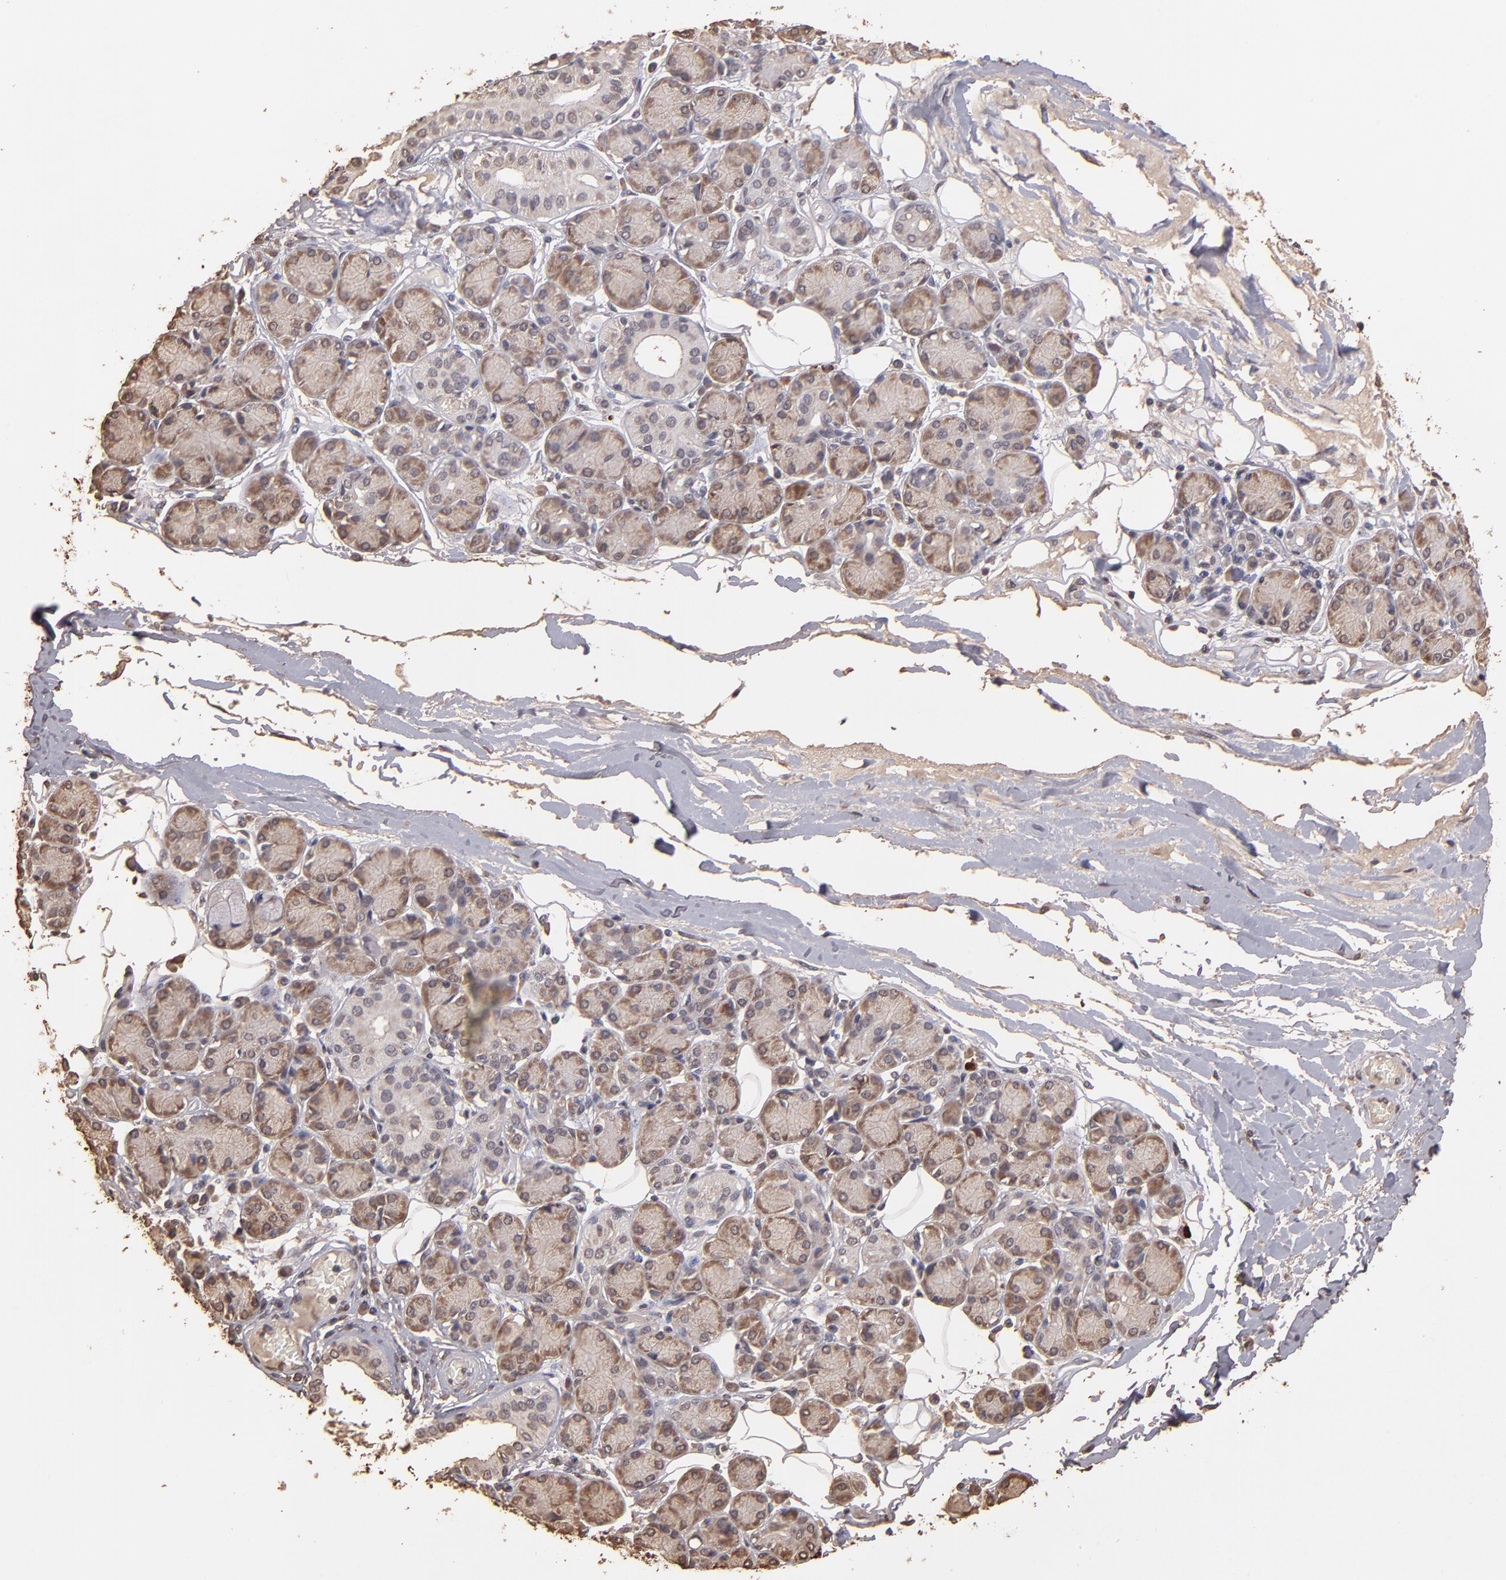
{"staining": {"intensity": "strong", "quantity": ">75%", "location": "cytoplasmic/membranous"}, "tissue": "salivary gland", "cell_type": "Glandular cells", "image_type": "normal", "snomed": [{"axis": "morphology", "description": "Normal tissue, NOS"}, {"axis": "topography", "description": "Salivary gland"}], "caption": "Immunohistochemical staining of unremarkable human salivary gland demonstrates >75% levels of strong cytoplasmic/membranous protein positivity in about >75% of glandular cells. (brown staining indicates protein expression, while blue staining denotes nuclei).", "gene": "OPHN1", "patient": {"sex": "male", "age": 54}}